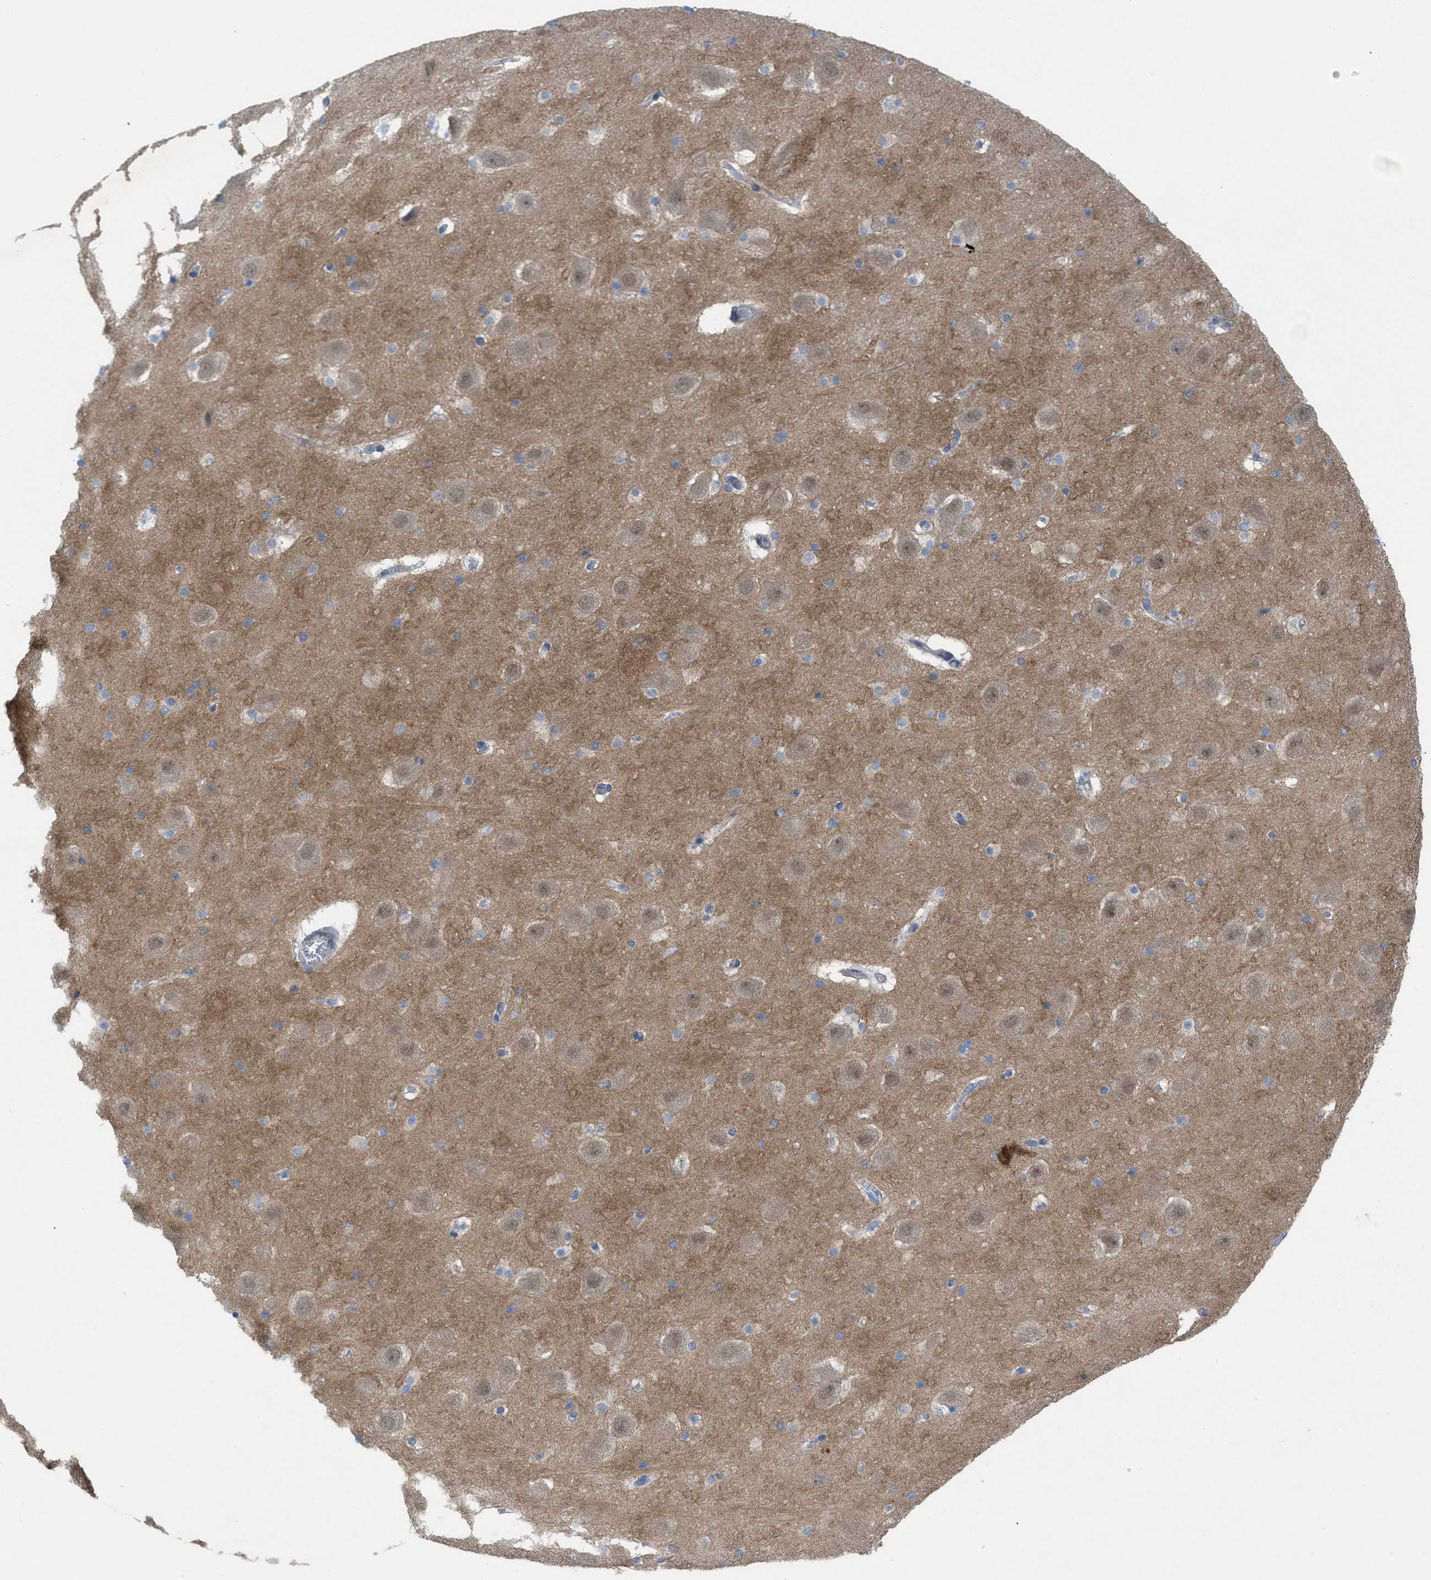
{"staining": {"intensity": "negative", "quantity": "none", "location": "none"}, "tissue": "hippocampus", "cell_type": "Glial cells", "image_type": "normal", "snomed": [{"axis": "morphology", "description": "Normal tissue, NOS"}, {"axis": "topography", "description": "Hippocampus"}], "caption": "The image exhibits no staining of glial cells in unremarkable hippocampus.", "gene": "NDEL1", "patient": {"sex": "male", "age": 45}}